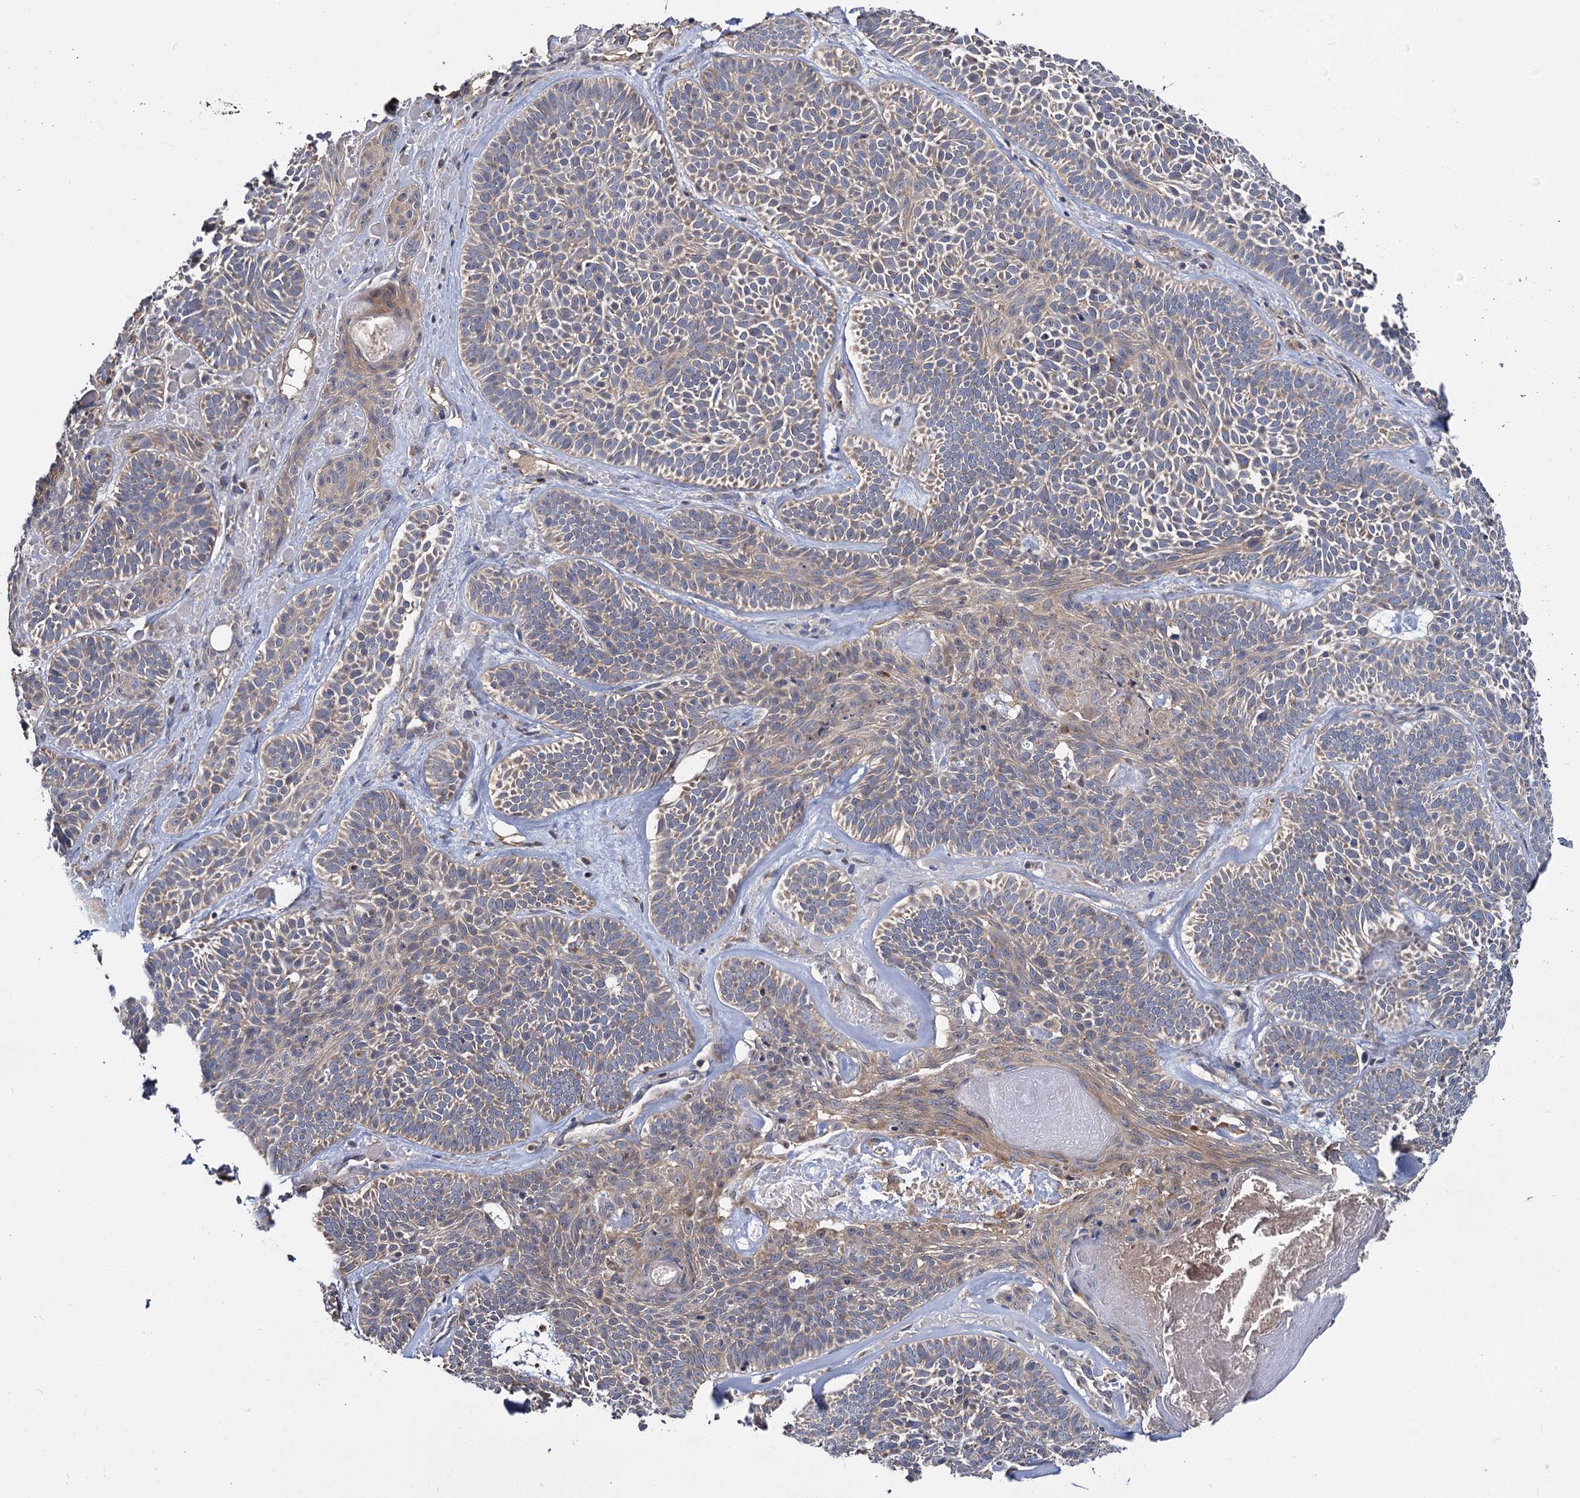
{"staining": {"intensity": "moderate", "quantity": "<25%", "location": "cytoplasmic/membranous"}, "tissue": "skin cancer", "cell_type": "Tumor cells", "image_type": "cancer", "snomed": [{"axis": "morphology", "description": "Basal cell carcinoma"}, {"axis": "topography", "description": "Skin"}], "caption": "Tumor cells demonstrate low levels of moderate cytoplasmic/membranous positivity in about <25% of cells in human skin cancer (basal cell carcinoma).", "gene": "CEP192", "patient": {"sex": "male", "age": 85}}